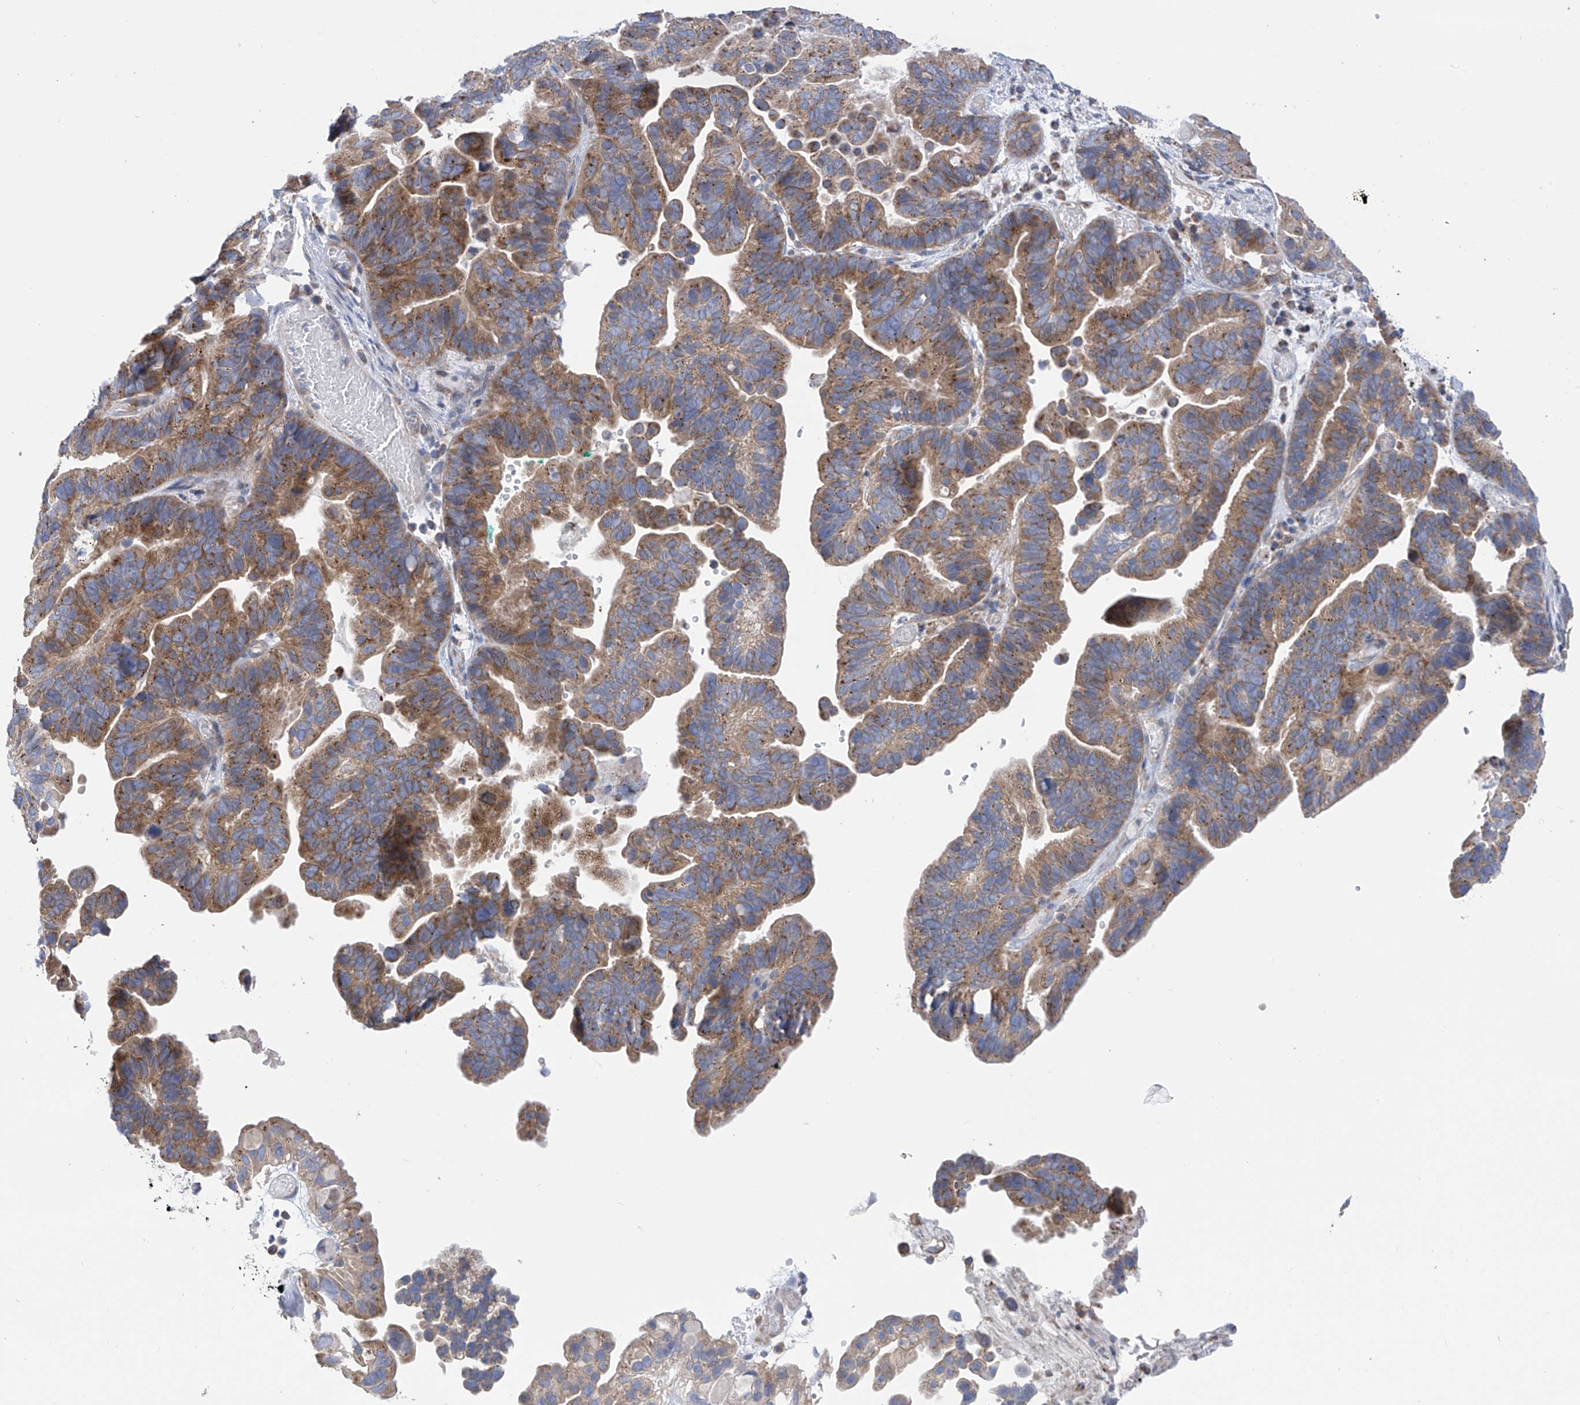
{"staining": {"intensity": "moderate", "quantity": ">75%", "location": "cytoplasmic/membranous"}, "tissue": "ovarian cancer", "cell_type": "Tumor cells", "image_type": "cancer", "snomed": [{"axis": "morphology", "description": "Cystadenocarcinoma, serous, NOS"}, {"axis": "topography", "description": "Ovary"}], "caption": "Immunohistochemistry image of neoplastic tissue: human serous cystadenocarcinoma (ovarian) stained using immunohistochemistry reveals medium levels of moderate protein expression localized specifically in the cytoplasmic/membranous of tumor cells, appearing as a cytoplasmic/membranous brown color.", "gene": "P2RX7", "patient": {"sex": "female", "age": 56}}